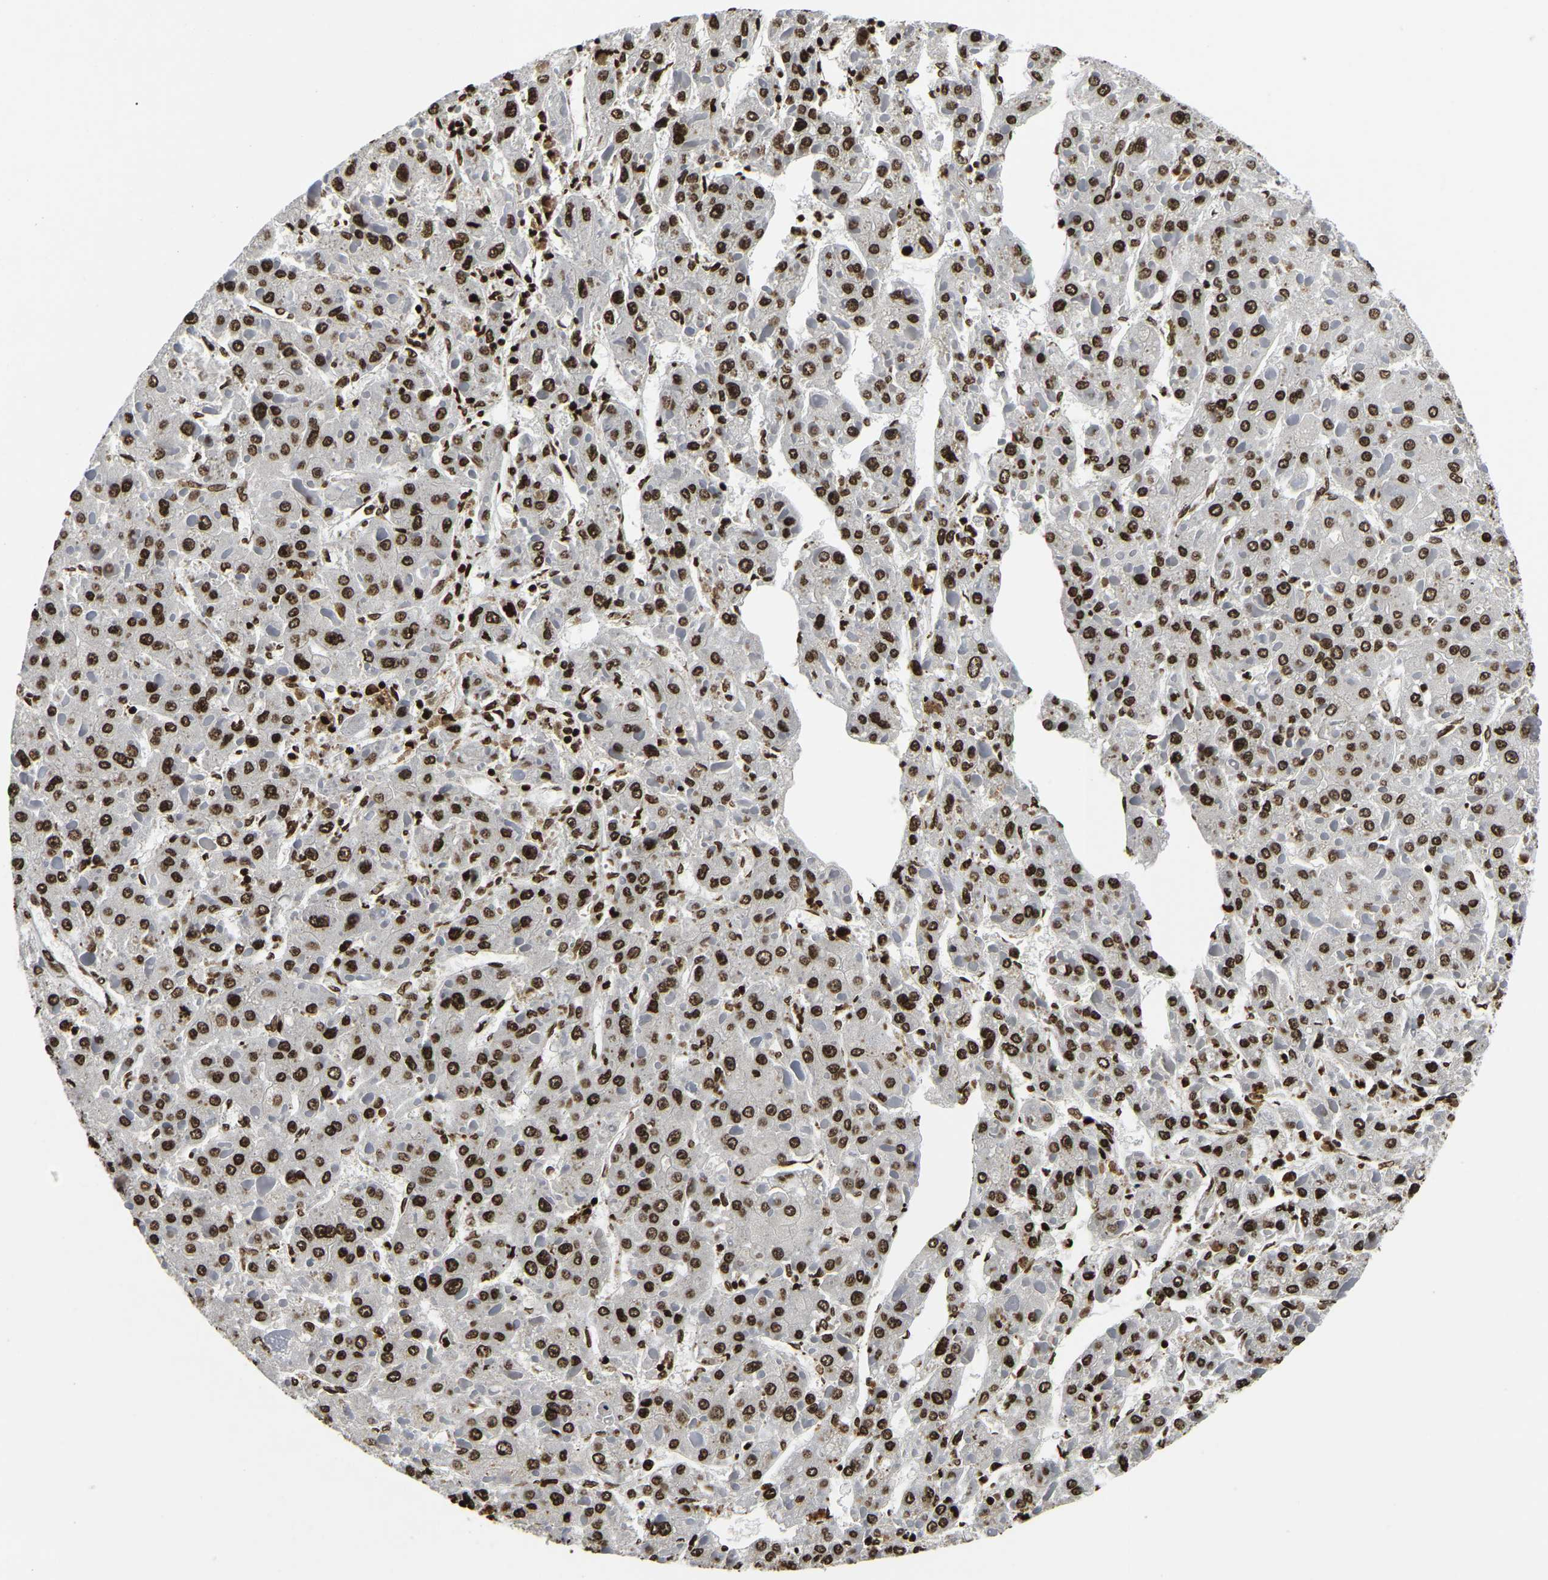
{"staining": {"intensity": "strong", "quantity": ">75%", "location": "nuclear"}, "tissue": "liver cancer", "cell_type": "Tumor cells", "image_type": "cancer", "snomed": [{"axis": "morphology", "description": "Carcinoma, Hepatocellular, NOS"}, {"axis": "topography", "description": "Liver"}], "caption": "A brown stain shows strong nuclear expression of a protein in human liver hepatocellular carcinoma tumor cells.", "gene": "LRRC61", "patient": {"sex": "female", "age": 73}}